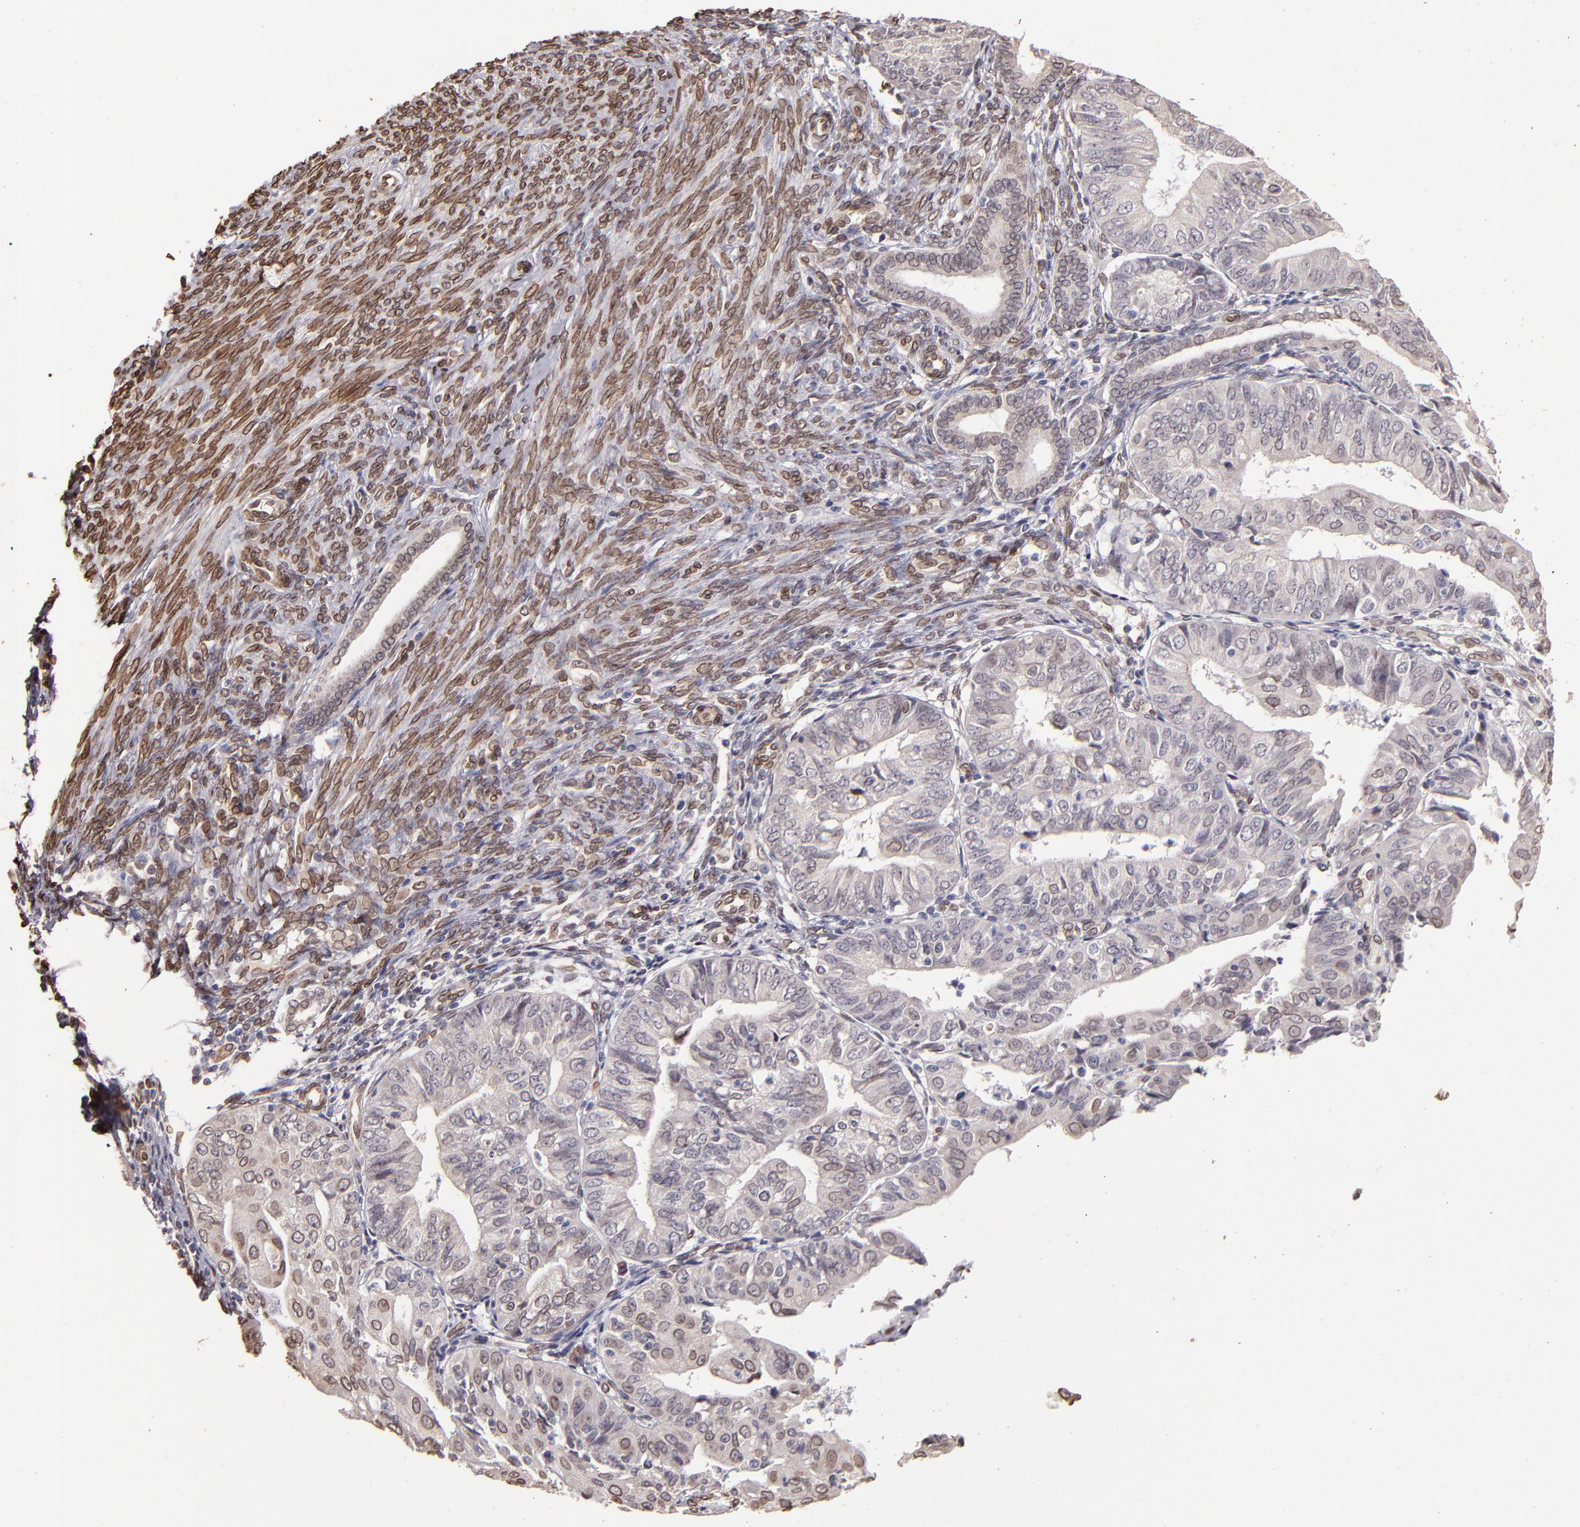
{"staining": {"intensity": "moderate", "quantity": "25%-75%", "location": "cytoplasmic/membranous,nuclear"}, "tissue": "endometrial cancer", "cell_type": "Tumor cells", "image_type": "cancer", "snomed": [{"axis": "morphology", "description": "Adenocarcinoma, NOS"}, {"axis": "topography", "description": "Endometrium"}], "caption": "Tumor cells reveal medium levels of moderate cytoplasmic/membranous and nuclear staining in about 25%-75% of cells in human adenocarcinoma (endometrial).", "gene": "PUM3", "patient": {"sex": "female", "age": 79}}